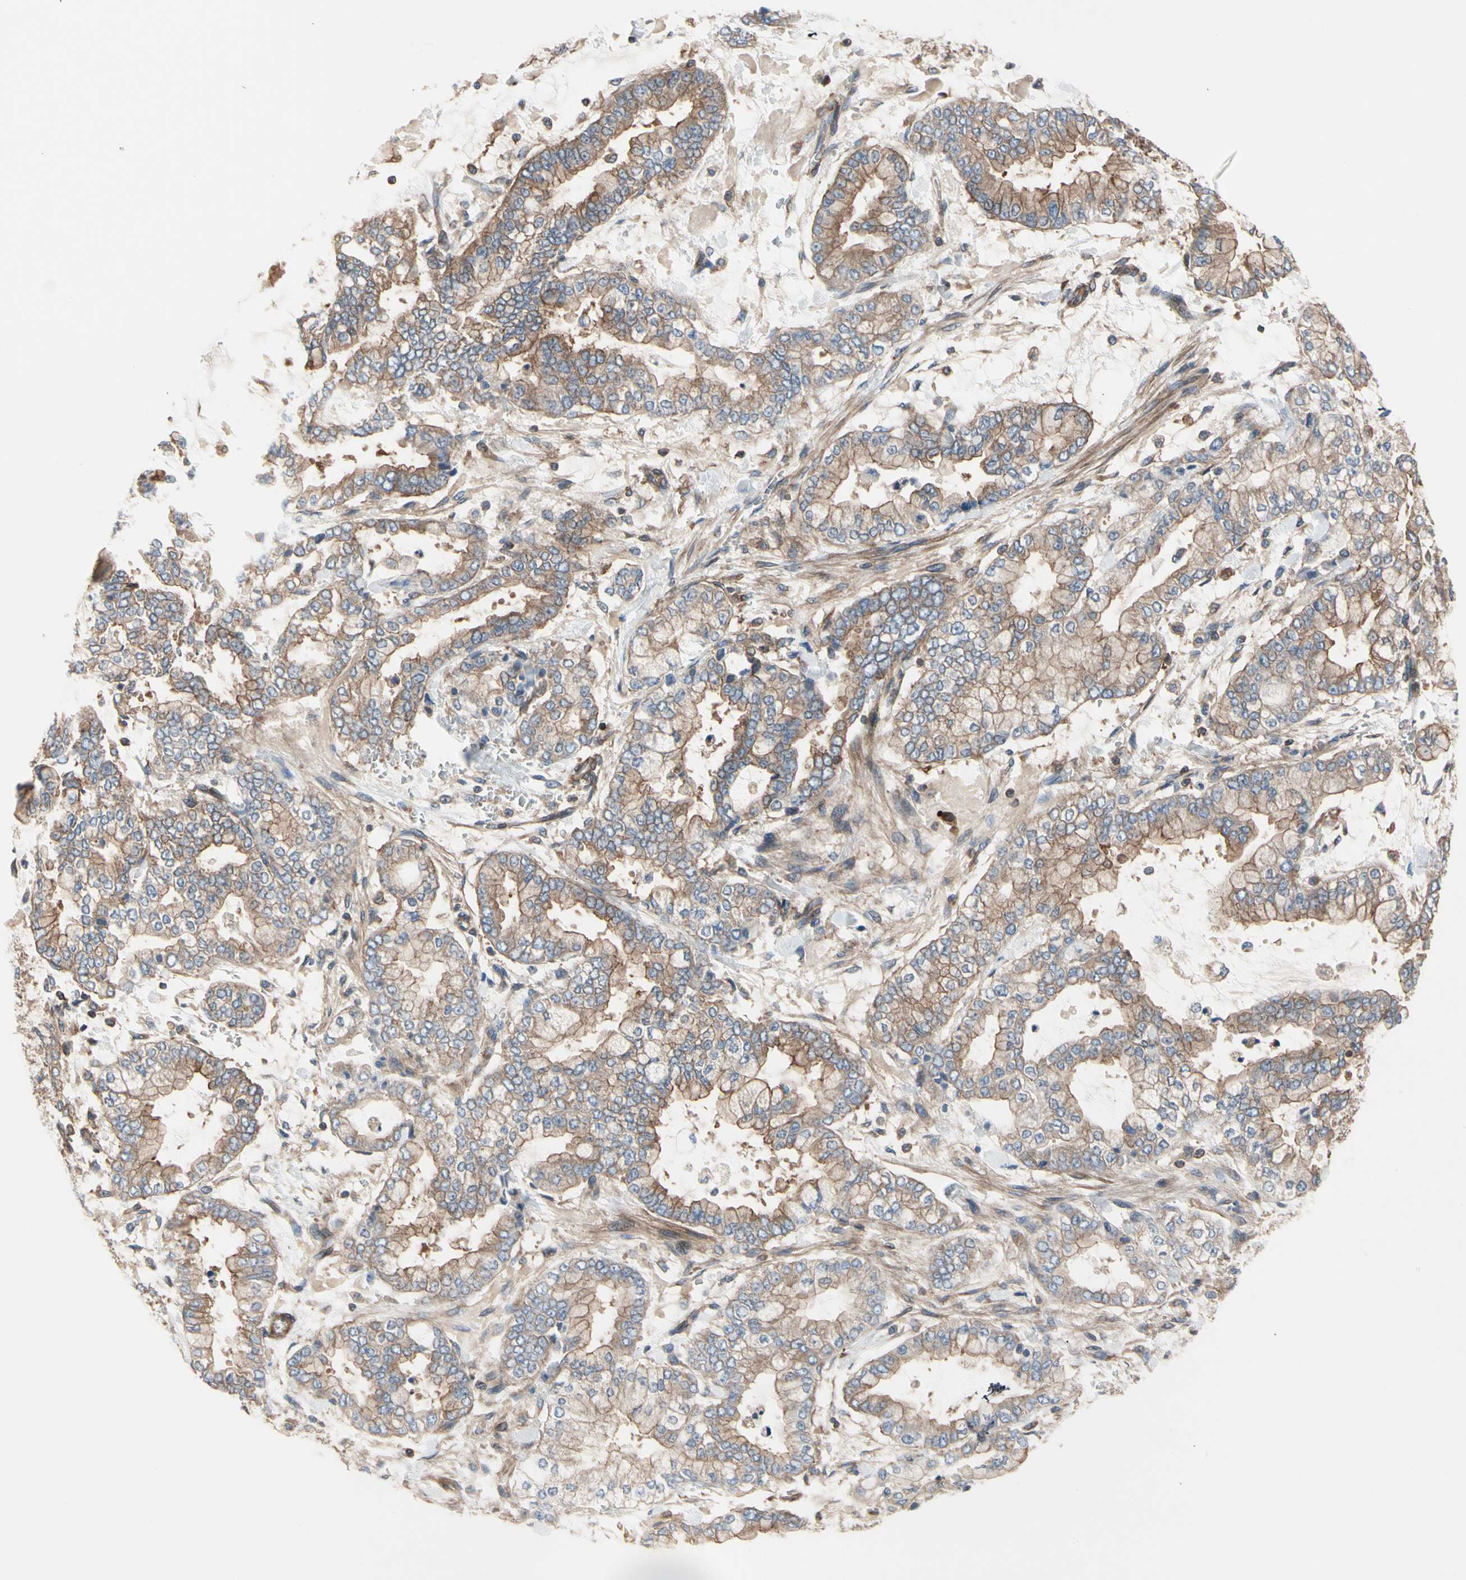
{"staining": {"intensity": "strong", "quantity": ">75%", "location": "cytoplasmic/membranous"}, "tissue": "stomach cancer", "cell_type": "Tumor cells", "image_type": "cancer", "snomed": [{"axis": "morphology", "description": "Normal tissue, NOS"}, {"axis": "morphology", "description": "Adenocarcinoma, NOS"}, {"axis": "topography", "description": "Stomach, upper"}, {"axis": "topography", "description": "Stomach"}], "caption": "IHC histopathology image of stomach cancer stained for a protein (brown), which demonstrates high levels of strong cytoplasmic/membranous positivity in approximately >75% of tumor cells.", "gene": "ROCK1", "patient": {"sex": "male", "age": 76}}